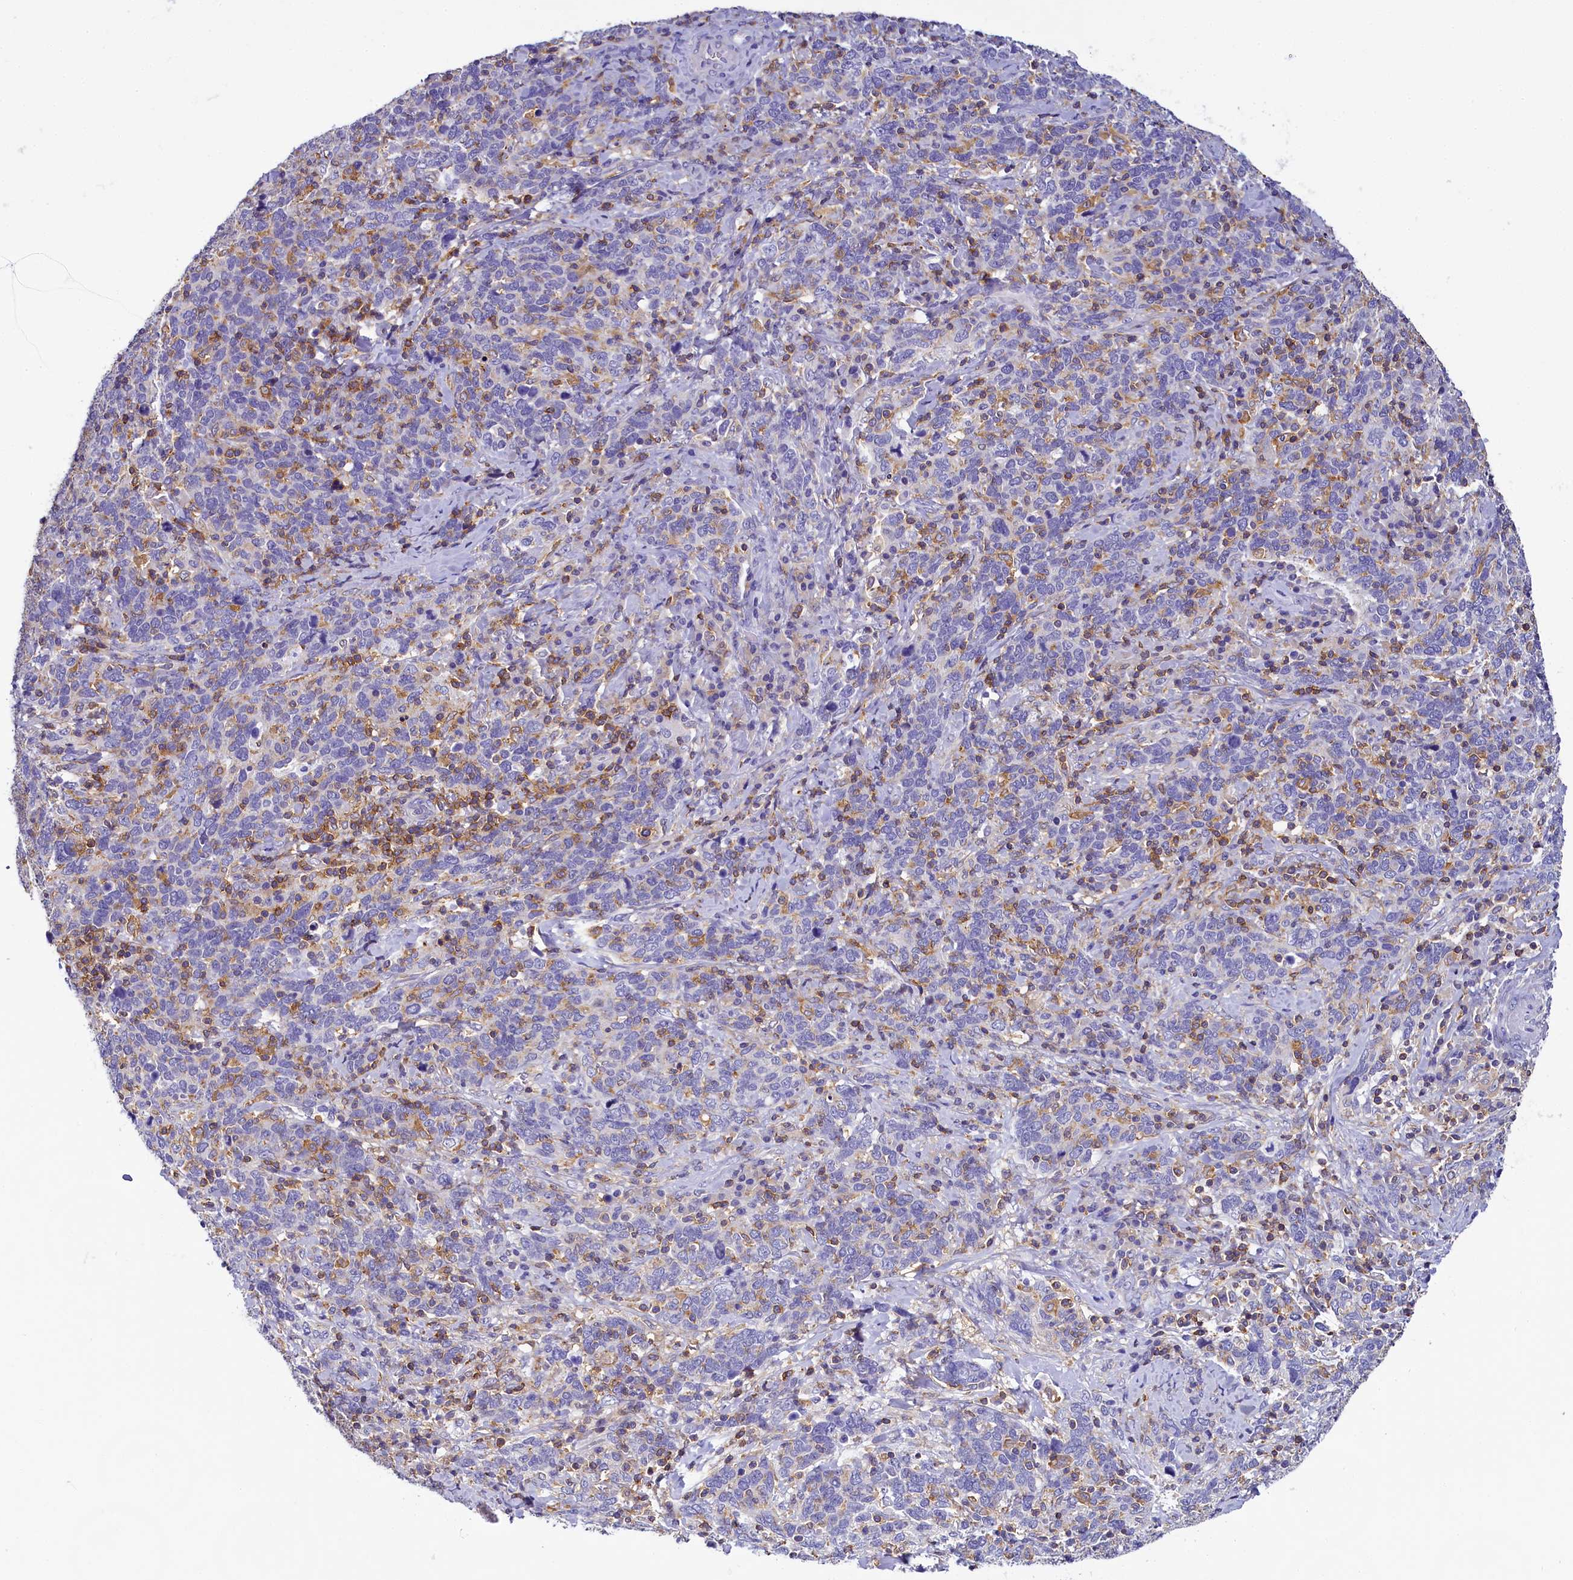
{"staining": {"intensity": "negative", "quantity": "none", "location": "none"}, "tissue": "cervical cancer", "cell_type": "Tumor cells", "image_type": "cancer", "snomed": [{"axis": "morphology", "description": "Squamous cell carcinoma, NOS"}, {"axis": "topography", "description": "Cervix"}], "caption": "Histopathology image shows no protein staining in tumor cells of cervical cancer (squamous cell carcinoma) tissue.", "gene": "FGFR2", "patient": {"sex": "female", "age": 41}}